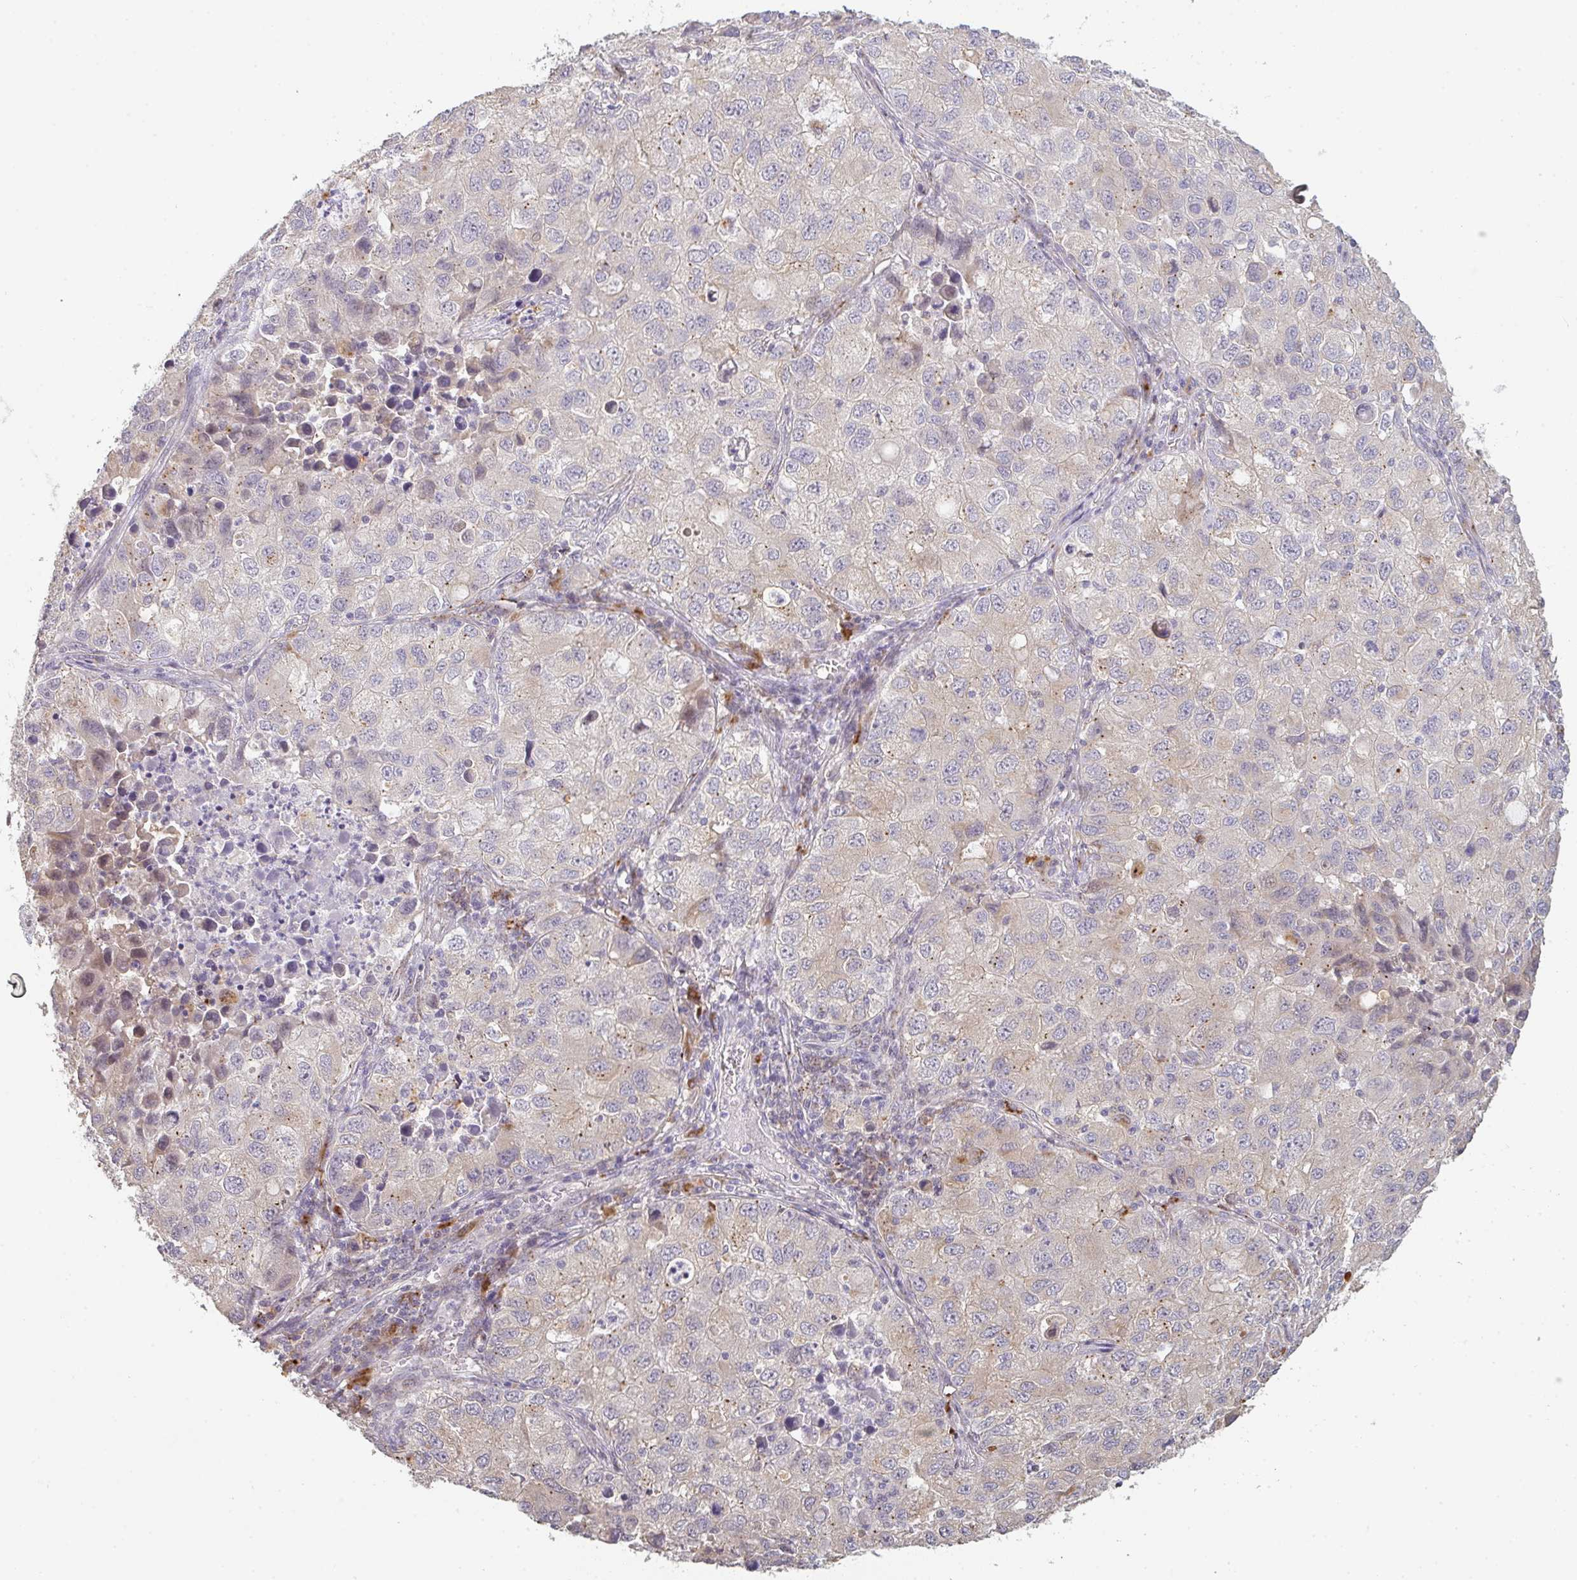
{"staining": {"intensity": "weak", "quantity": "25%-75%", "location": "cytoplasmic/membranous"}, "tissue": "lung cancer", "cell_type": "Tumor cells", "image_type": "cancer", "snomed": [{"axis": "morphology", "description": "Normal morphology"}, {"axis": "morphology", "description": "Adenocarcinoma, NOS"}, {"axis": "topography", "description": "Lymph node"}, {"axis": "topography", "description": "Lung"}], "caption": "Immunohistochemical staining of lung adenocarcinoma exhibits weak cytoplasmic/membranous protein staining in about 25%-75% of tumor cells. (Brightfield microscopy of DAB IHC at high magnification).", "gene": "TMEM237", "patient": {"sex": "female", "age": 51}}